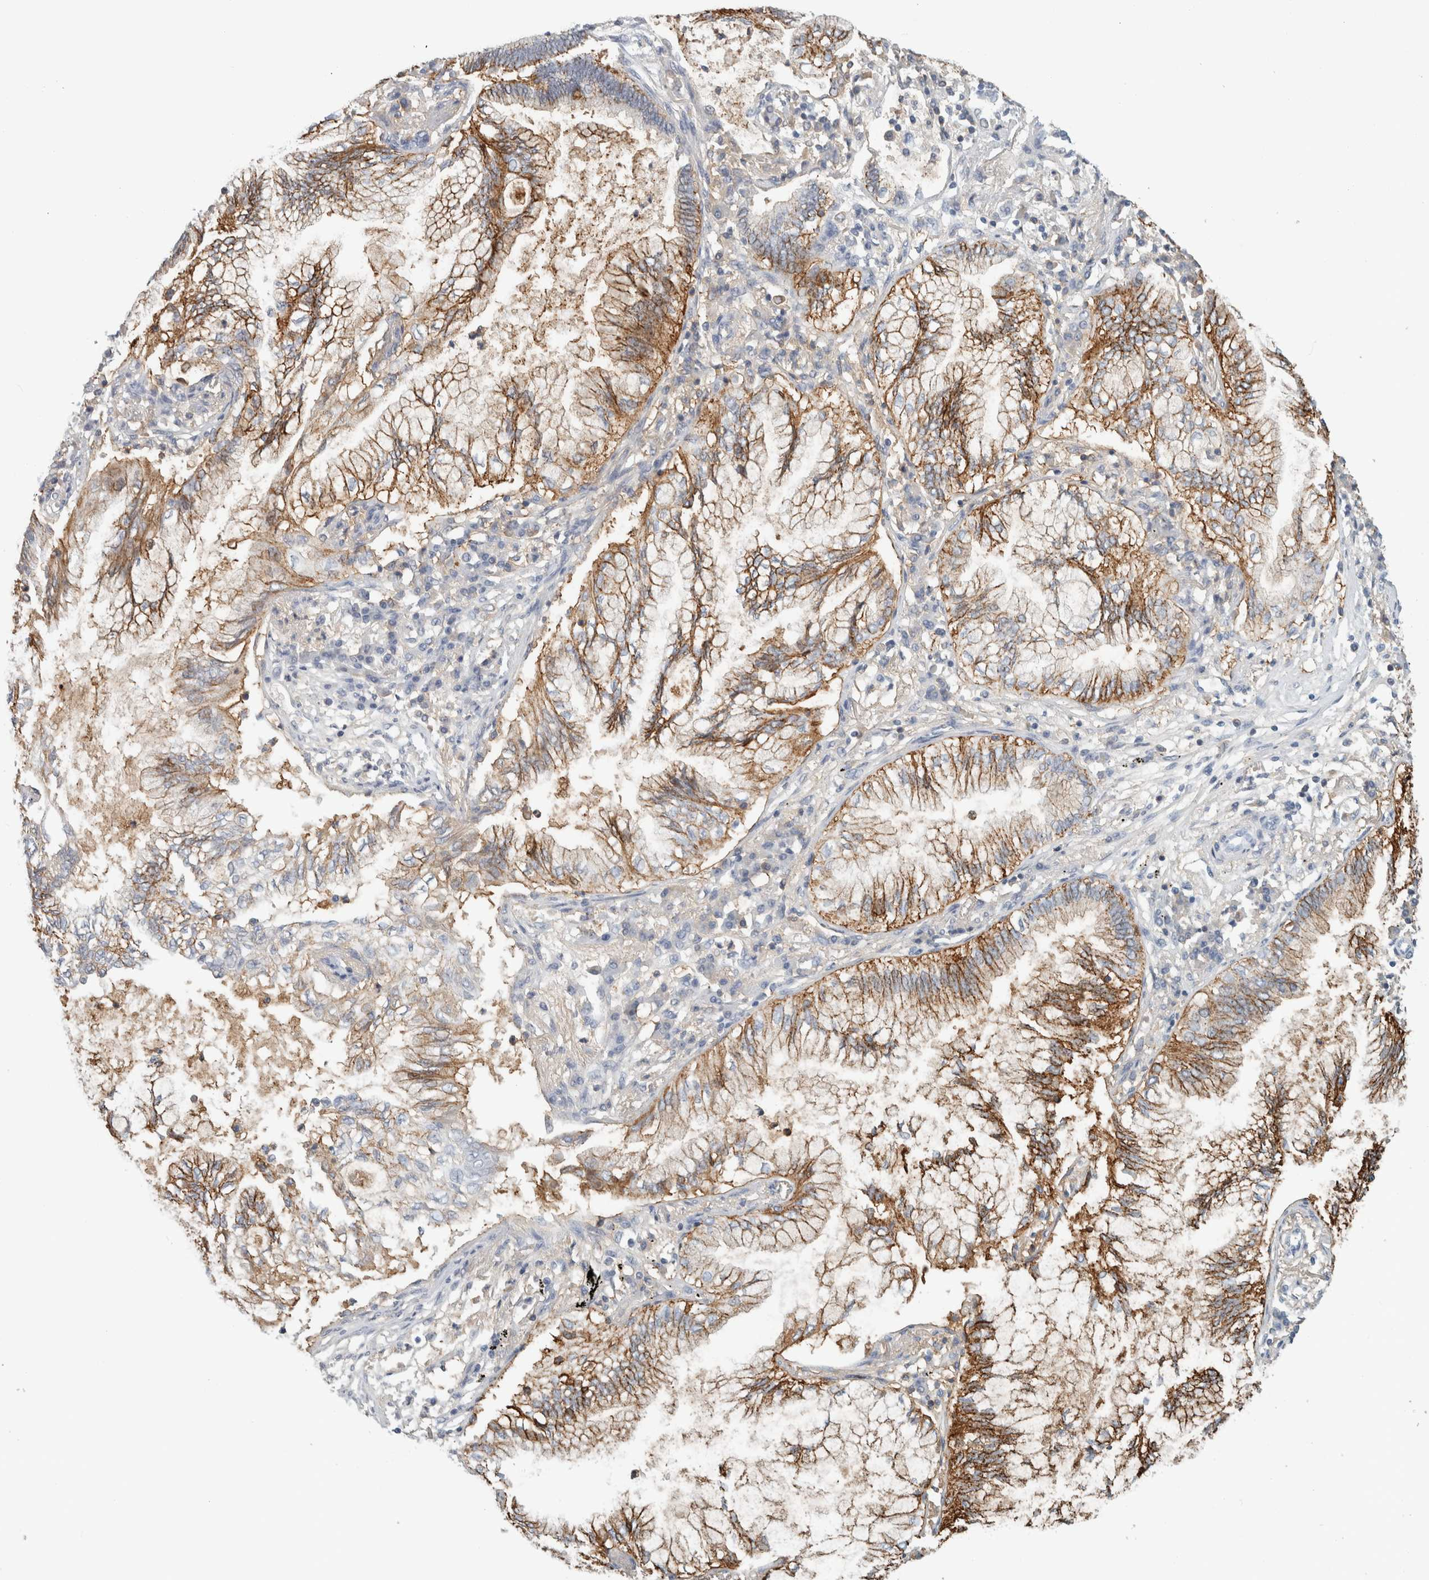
{"staining": {"intensity": "moderate", "quantity": ">75%", "location": "cytoplasmic/membranous"}, "tissue": "lung cancer", "cell_type": "Tumor cells", "image_type": "cancer", "snomed": [{"axis": "morphology", "description": "Normal tissue, NOS"}, {"axis": "morphology", "description": "Adenocarcinoma, NOS"}, {"axis": "topography", "description": "Bronchus"}, {"axis": "topography", "description": "Lung"}], "caption": "Adenocarcinoma (lung) stained for a protein displays moderate cytoplasmic/membranous positivity in tumor cells. (Stains: DAB (3,3'-diaminobenzidine) in brown, nuclei in blue, Microscopy: brightfield microscopy at high magnification).", "gene": "TSPAN8", "patient": {"sex": "female", "age": 70}}